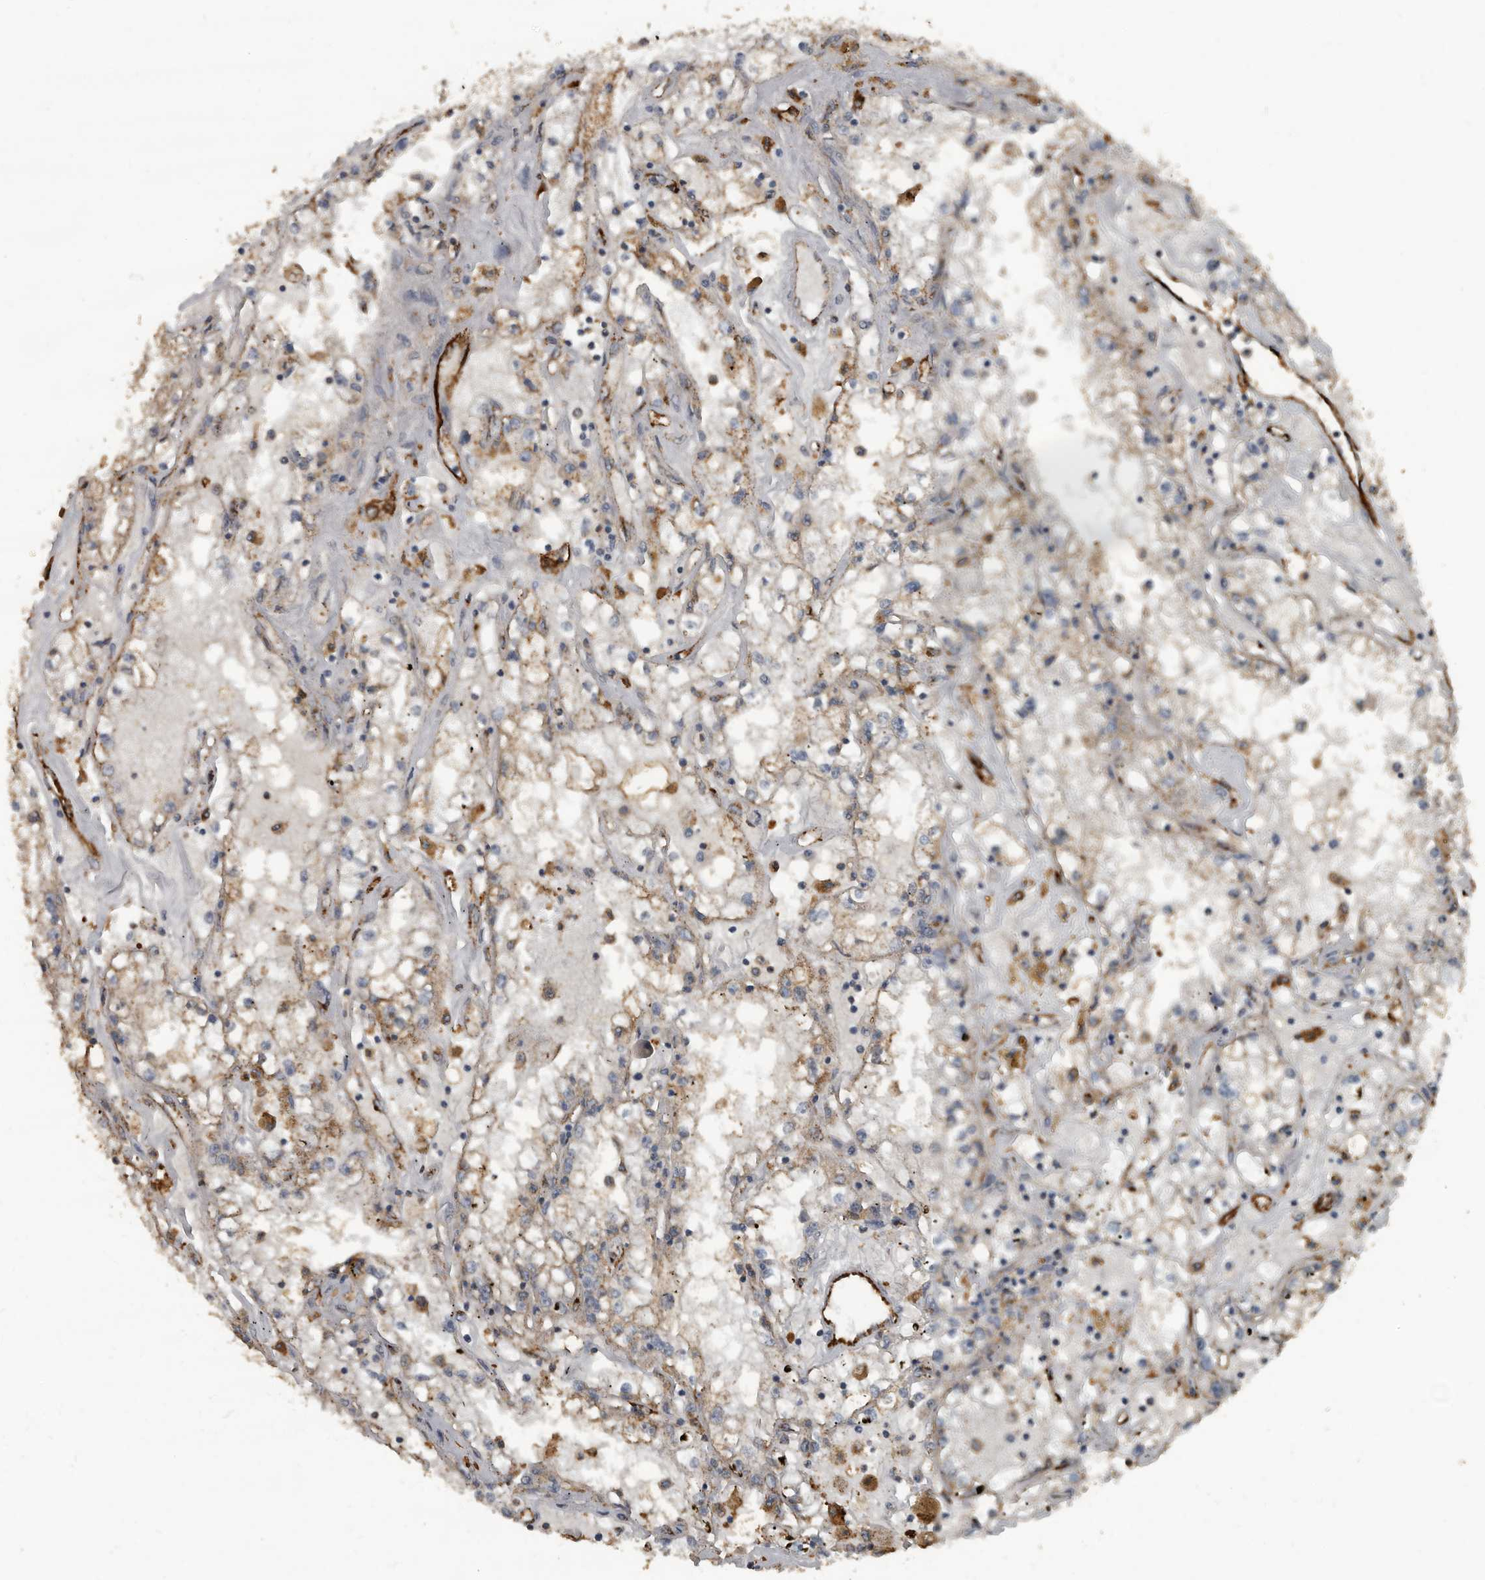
{"staining": {"intensity": "weak", "quantity": "<25%", "location": "cytoplasmic/membranous"}, "tissue": "renal cancer", "cell_type": "Tumor cells", "image_type": "cancer", "snomed": [{"axis": "morphology", "description": "Adenocarcinoma, NOS"}, {"axis": "topography", "description": "Kidney"}], "caption": "A high-resolution photomicrograph shows immunohistochemistry staining of renal cancer (adenocarcinoma), which reveals no significant staining in tumor cells.", "gene": "IL15RA", "patient": {"sex": "male", "age": 56}}